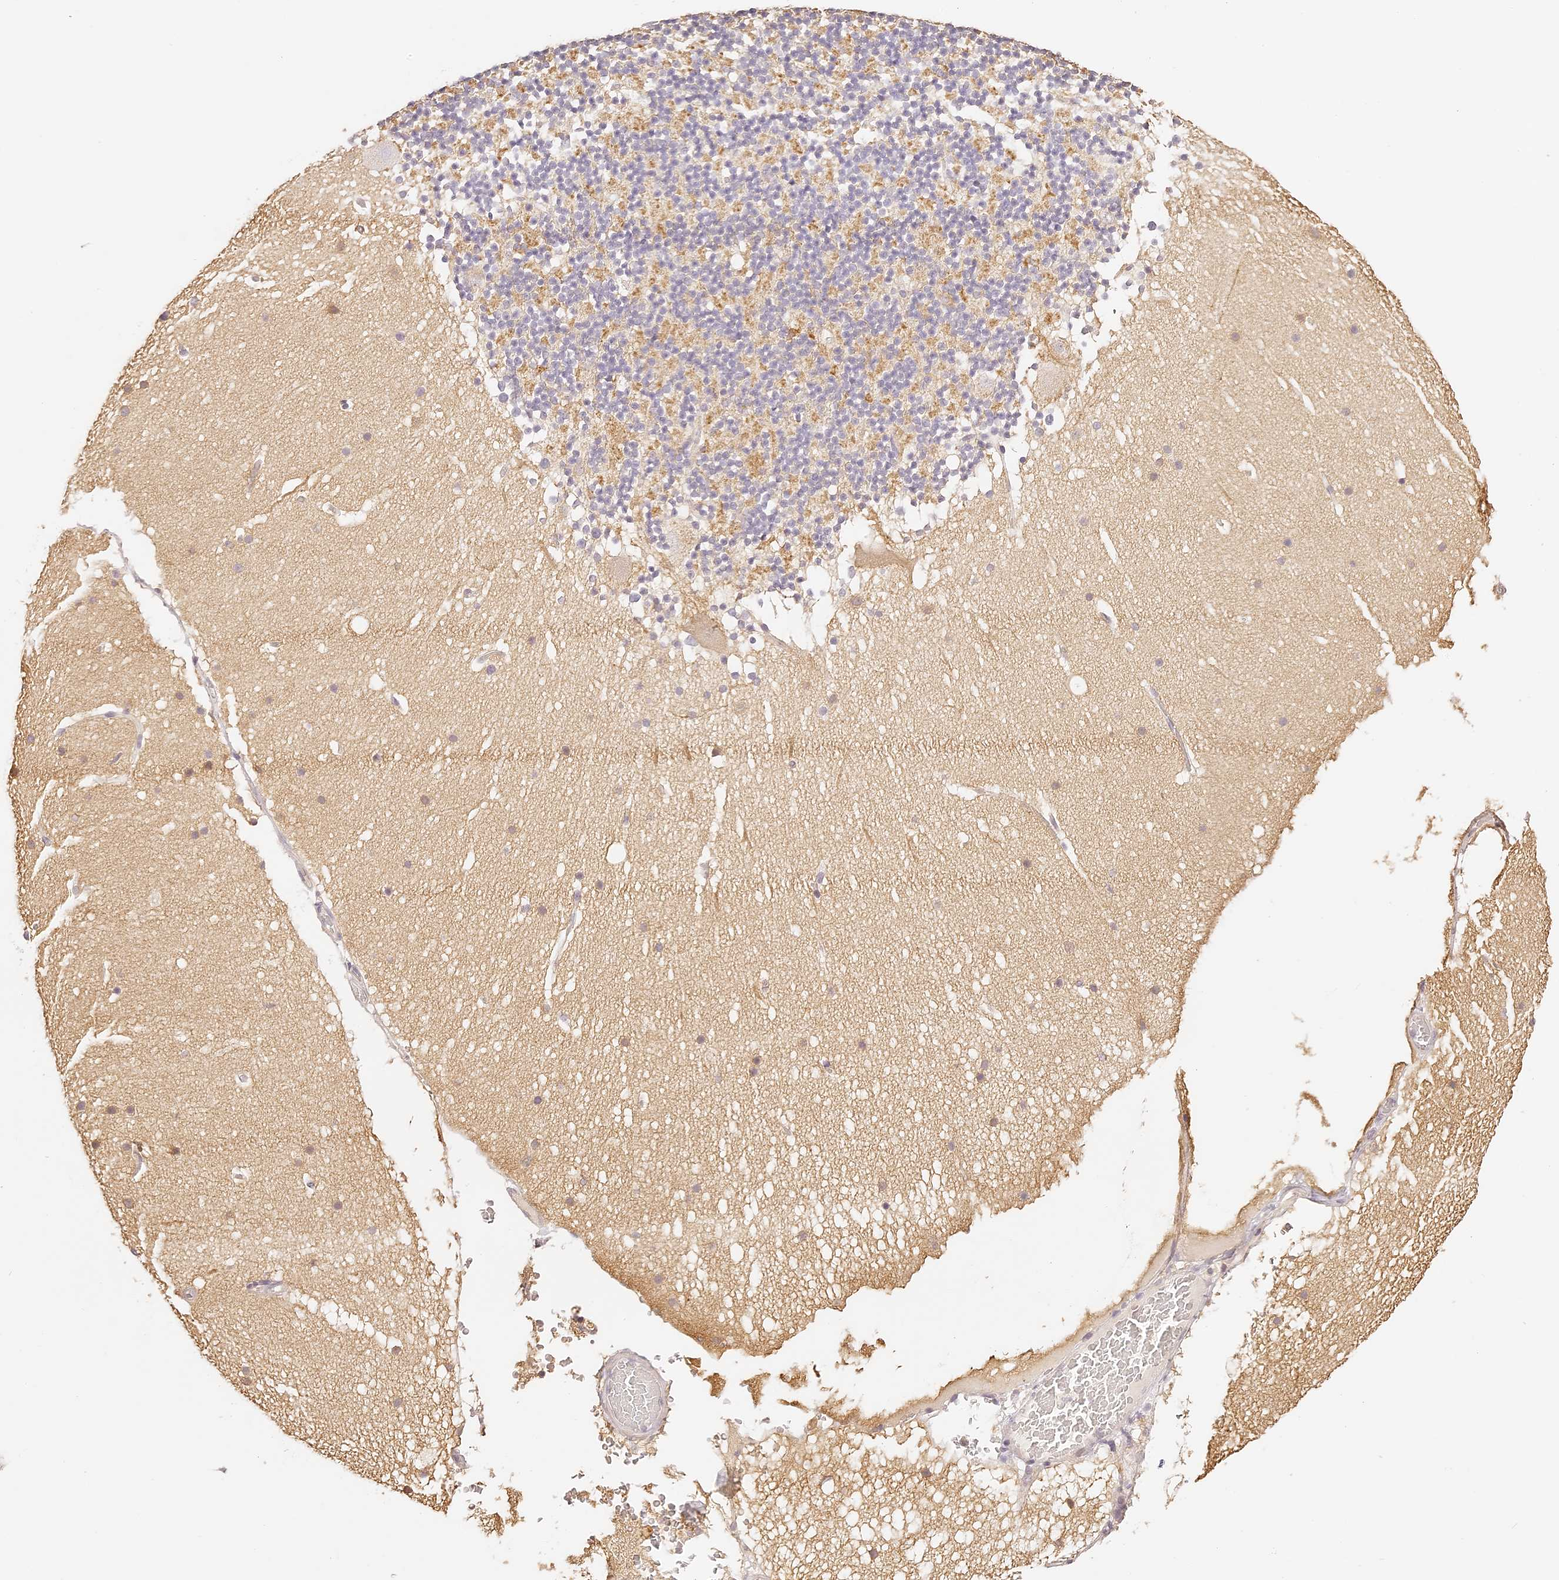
{"staining": {"intensity": "weak", "quantity": "<25%", "location": "cytoplasmic/membranous"}, "tissue": "cerebellum", "cell_type": "Cells in granular layer", "image_type": "normal", "snomed": [{"axis": "morphology", "description": "Normal tissue, NOS"}, {"axis": "topography", "description": "Cerebellum"}], "caption": "DAB immunohistochemical staining of benign cerebellum shows no significant positivity in cells in granular layer.", "gene": "TRIM45", "patient": {"sex": "male", "age": 57}}